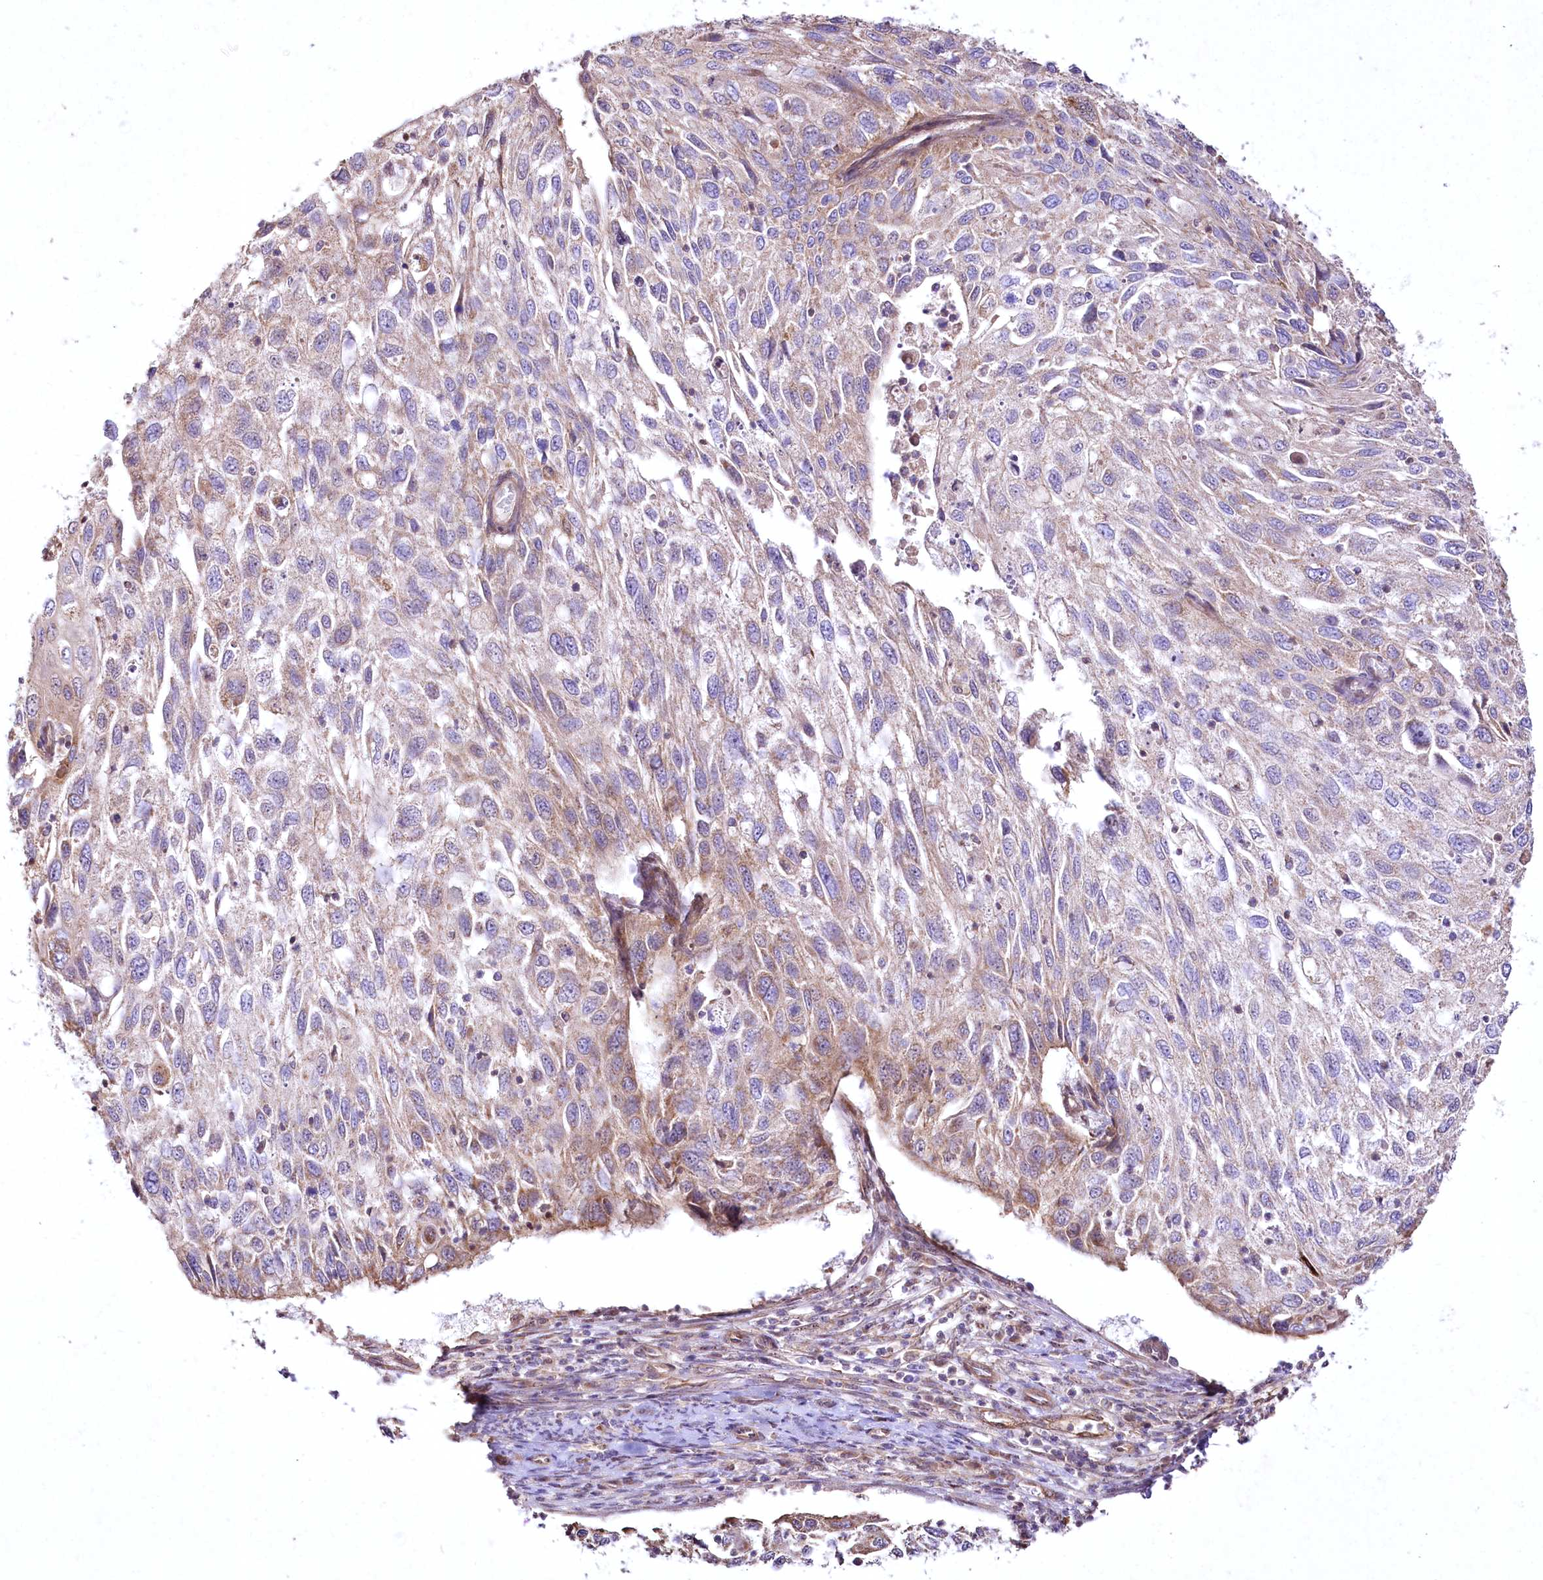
{"staining": {"intensity": "weak", "quantity": ">75%", "location": "cytoplasmic/membranous"}, "tissue": "cervical cancer", "cell_type": "Tumor cells", "image_type": "cancer", "snomed": [{"axis": "morphology", "description": "Squamous cell carcinoma, NOS"}, {"axis": "topography", "description": "Cervix"}], "caption": "Immunohistochemical staining of squamous cell carcinoma (cervical) displays low levels of weak cytoplasmic/membranous protein positivity in approximately >75% of tumor cells.", "gene": "SH3TC1", "patient": {"sex": "female", "age": 70}}